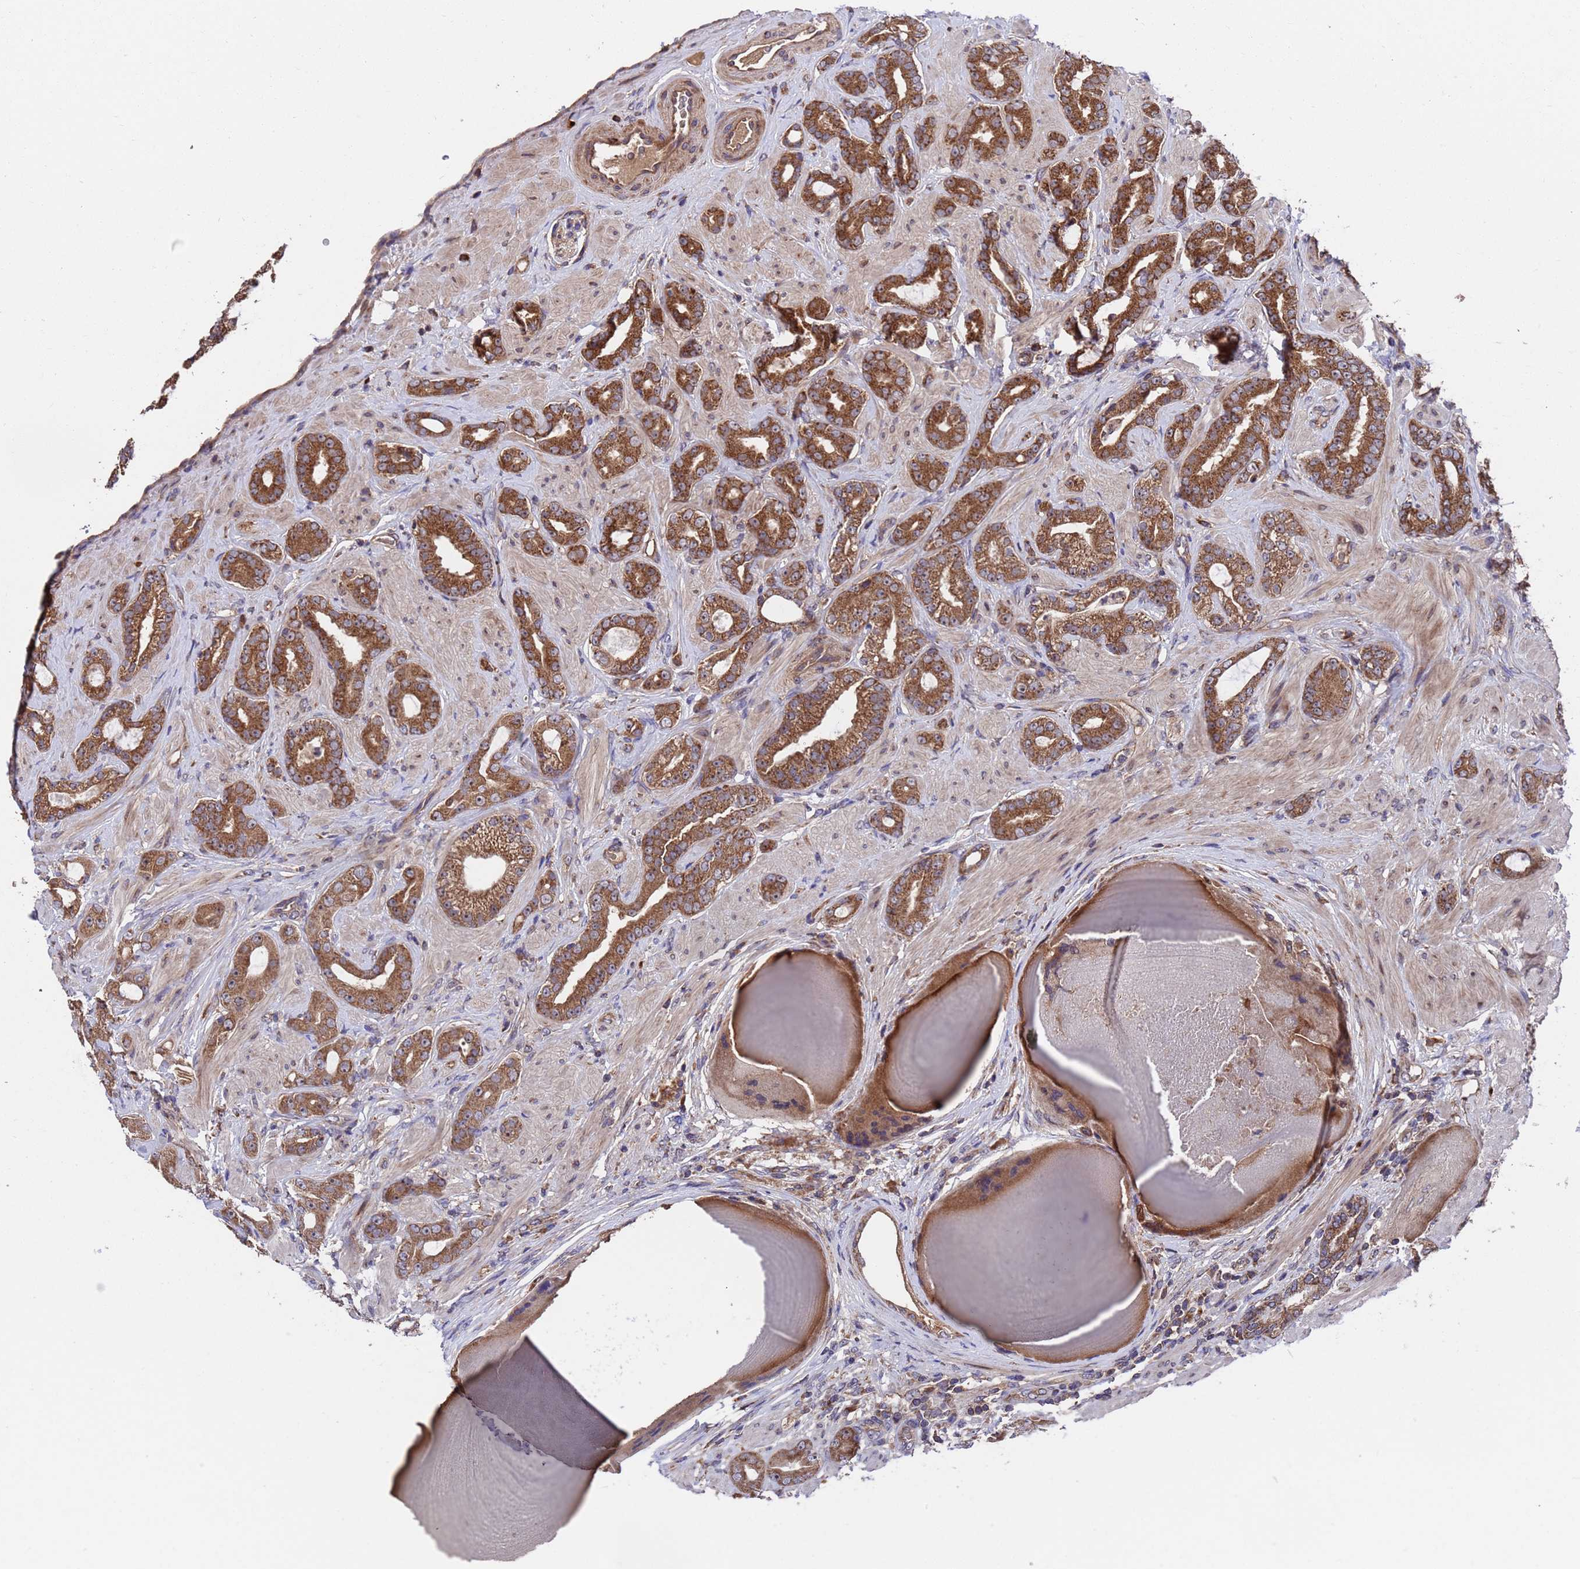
{"staining": {"intensity": "strong", "quantity": ">75%", "location": "cytoplasmic/membranous"}, "tissue": "prostate cancer", "cell_type": "Tumor cells", "image_type": "cancer", "snomed": [{"axis": "morphology", "description": "Adenocarcinoma, Low grade"}, {"axis": "topography", "description": "Prostate"}], "caption": "Protein staining of prostate cancer (low-grade adenocarcinoma) tissue shows strong cytoplasmic/membranous staining in approximately >75% of tumor cells.", "gene": "TSR3", "patient": {"sex": "male", "age": 57}}